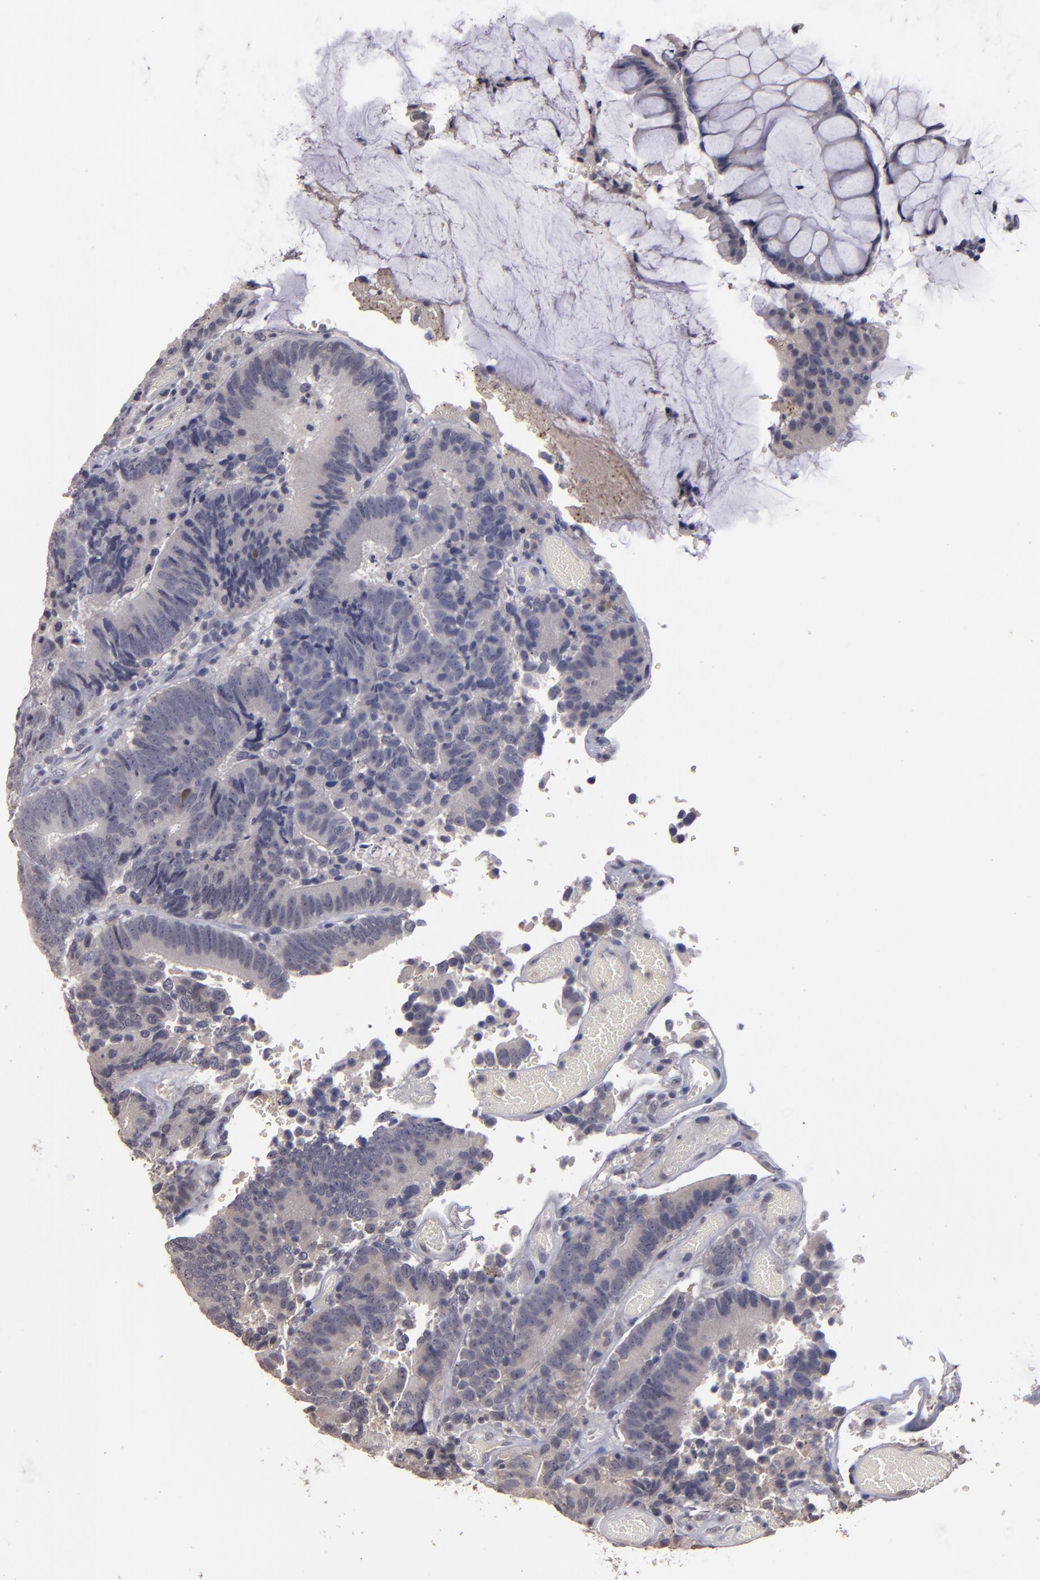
{"staining": {"intensity": "negative", "quantity": "none", "location": "none"}, "tissue": "colorectal cancer", "cell_type": "Tumor cells", "image_type": "cancer", "snomed": [{"axis": "morphology", "description": "Normal tissue, NOS"}, {"axis": "morphology", "description": "Adenocarcinoma, NOS"}, {"axis": "topography", "description": "Colon"}], "caption": "The immunohistochemistry (IHC) micrograph has no significant expression in tumor cells of colorectal cancer tissue.", "gene": "S100A1", "patient": {"sex": "female", "age": 78}}